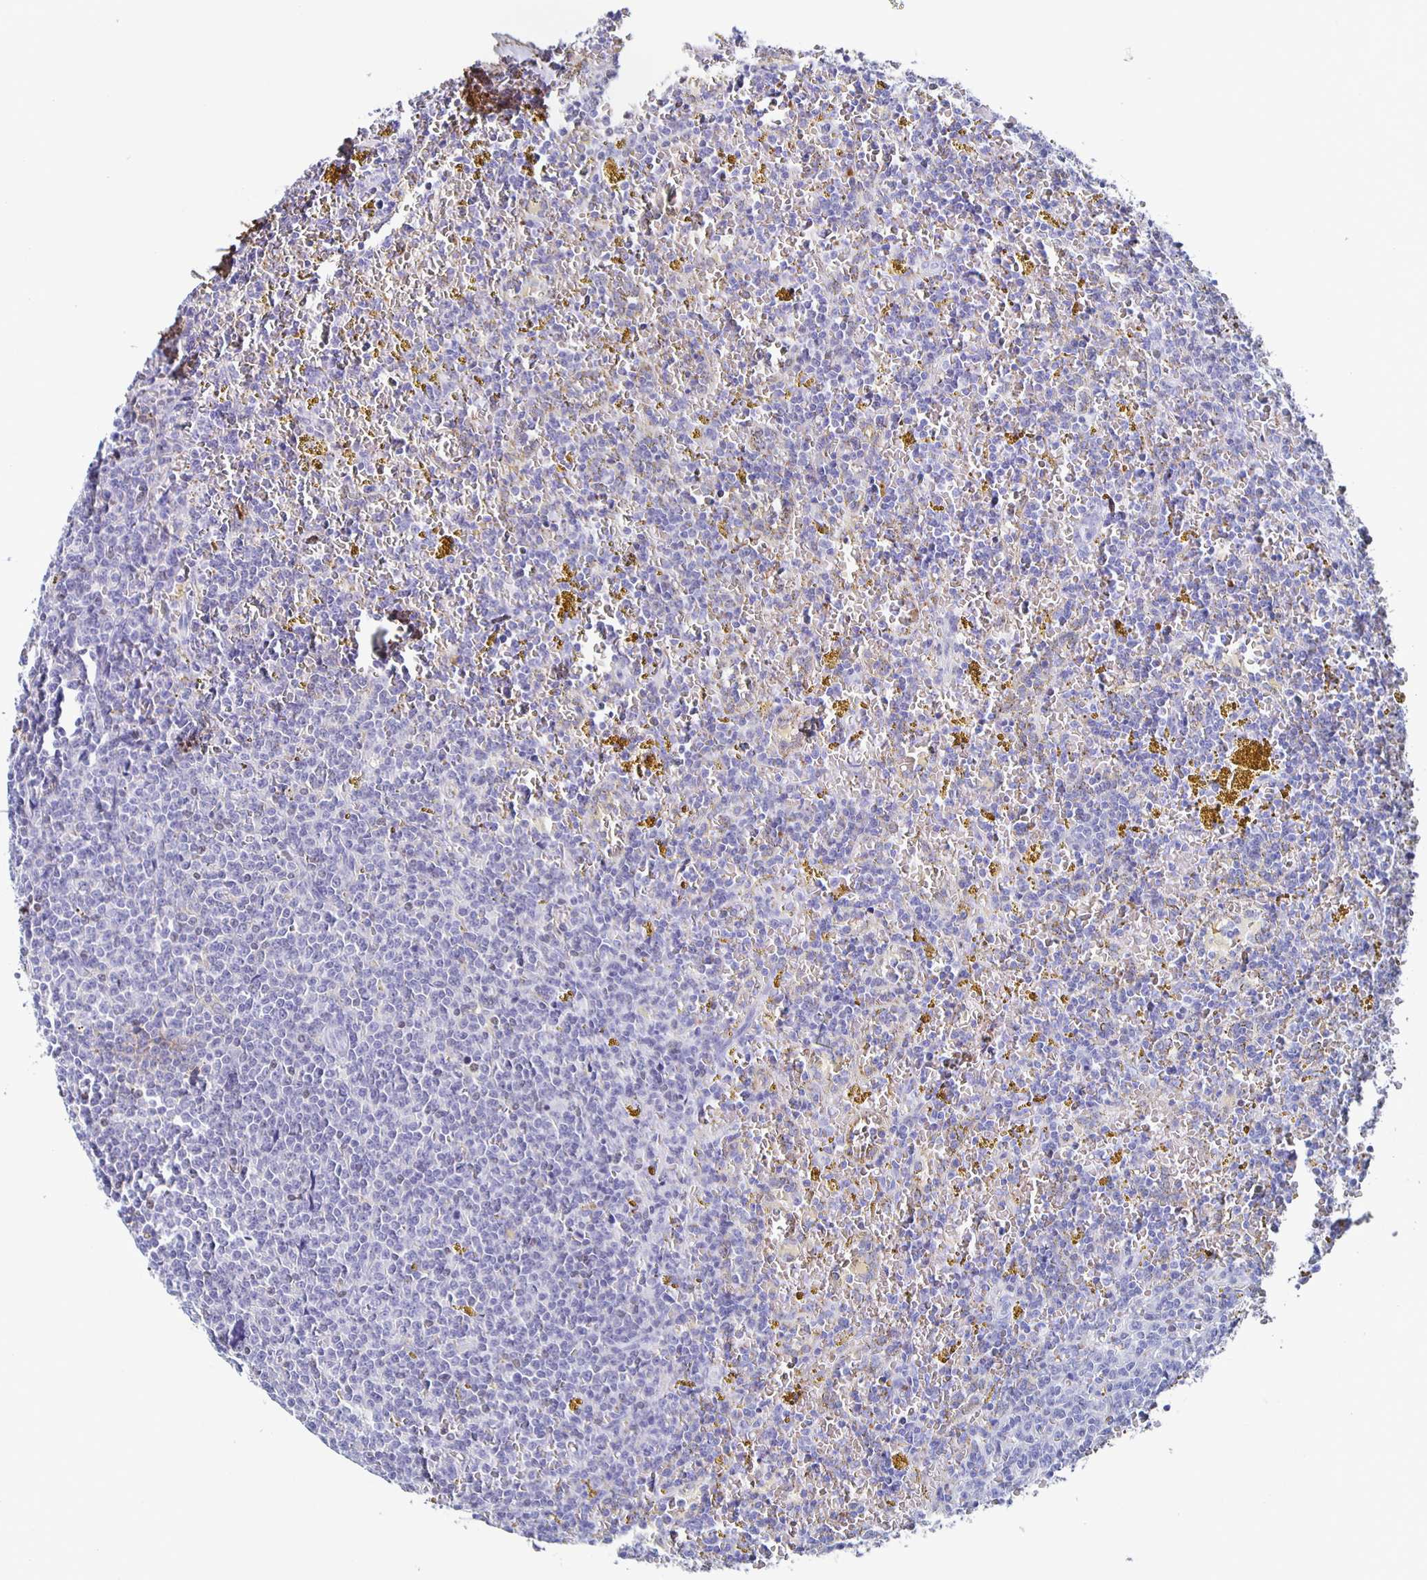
{"staining": {"intensity": "negative", "quantity": "none", "location": "none"}, "tissue": "lymphoma", "cell_type": "Tumor cells", "image_type": "cancer", "snomed": [{"axis": "morphology", "description": "Malignant lymphoma, non-Hodgkin's type, Low grade"}, {"axis": "topography", "description": "Spleen"}, {"axis": "topography", "description": "Lymph node"}], "caption": "DAB (3,3'-diaminobenzidine) immunohistochemical staining of malignant lymphoma, non-Hodgkin's type (low-grade) shows no significant expression in tumor cells.", "gene": "FGA", "patient": {"sex": "female", "age": 66}}